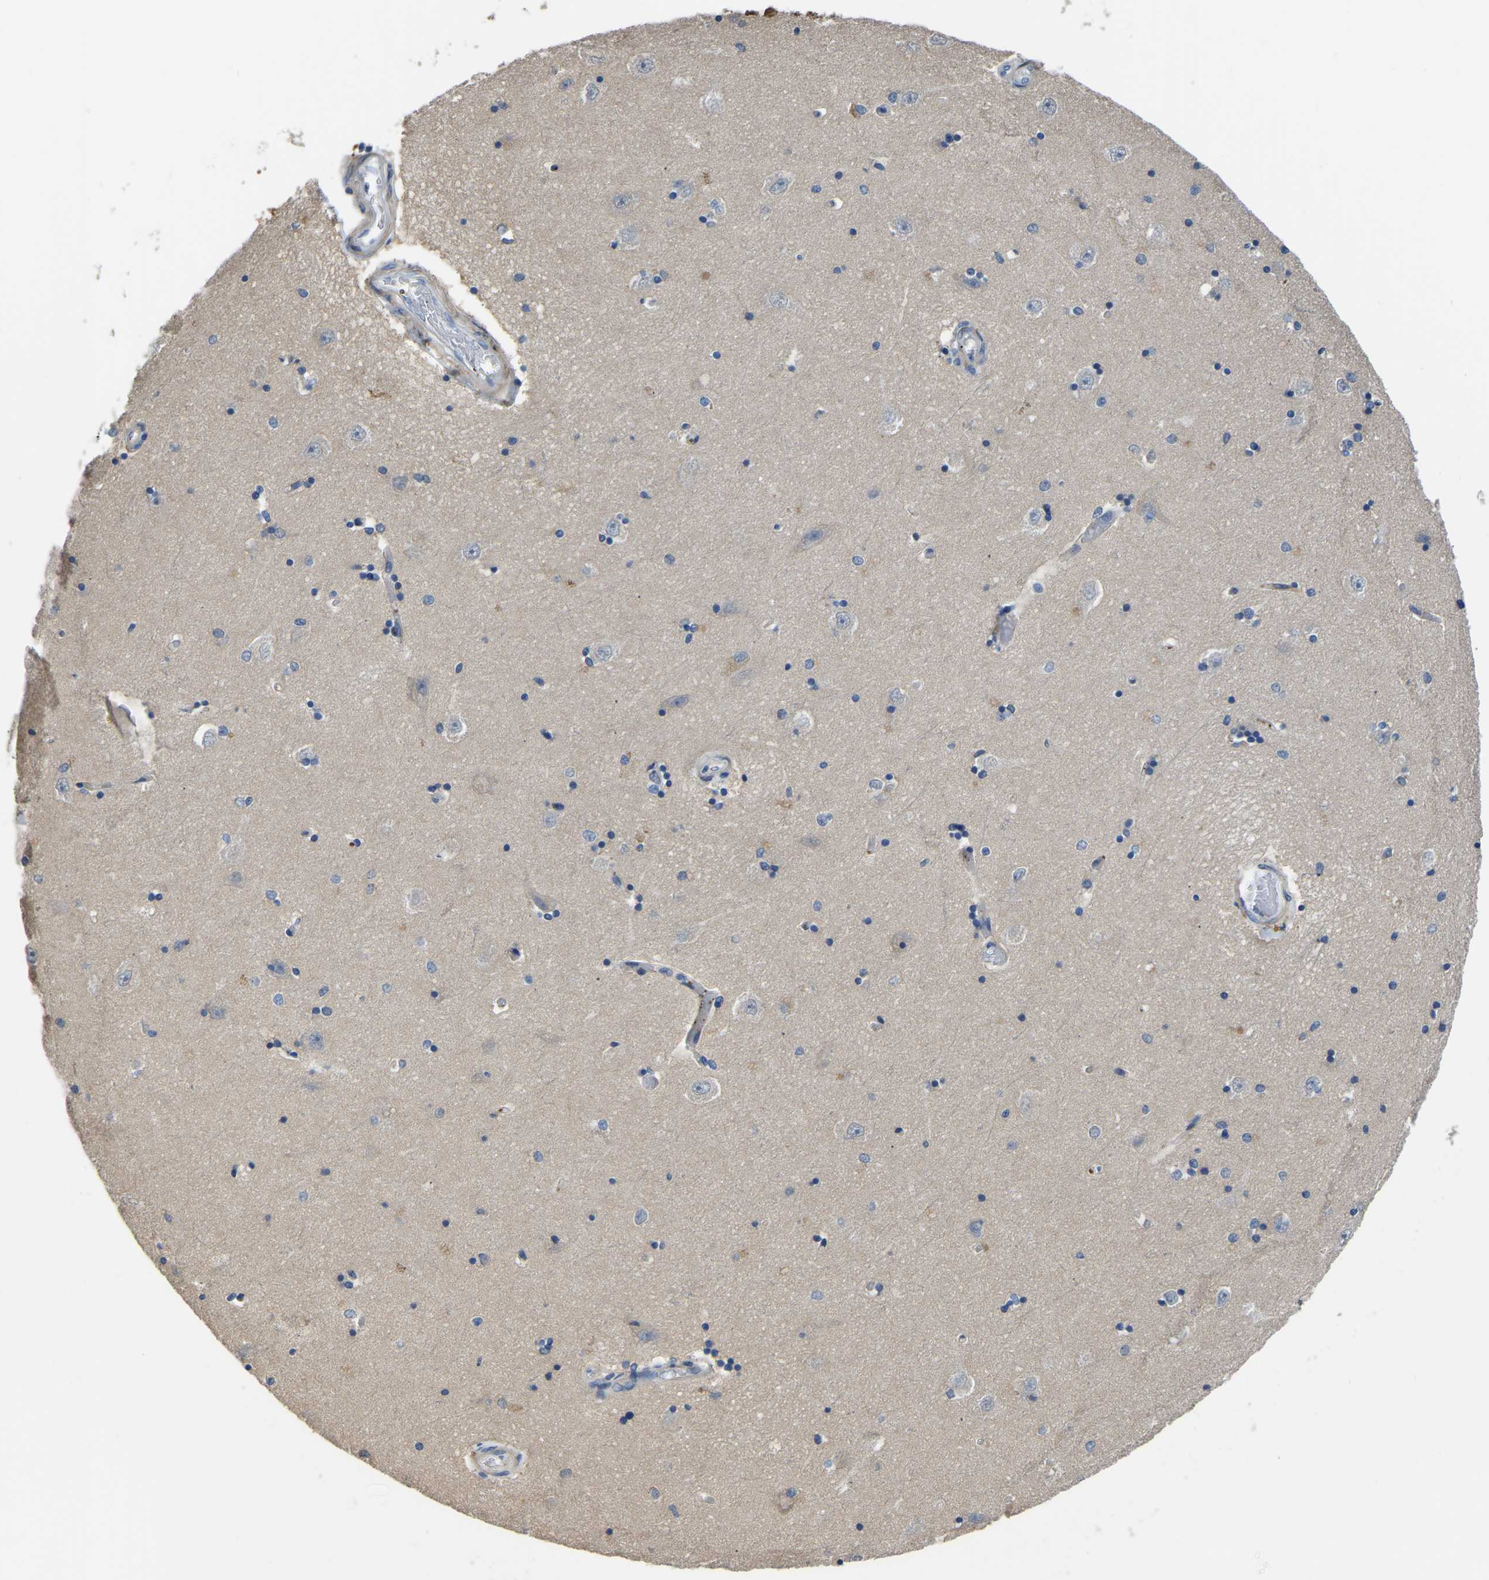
{"staining": {"intensity": "negative", "quantity": "none", "location": "none"}, "tissue": "hippocampus", "cell_type": "Glial cells", "image_type": "normal", "snomed": [{"axis": "morphology", "description": "Normal tissue, NOS"}, {"axis": "topography", "description": "Hippocampus"}], "caption": "A high-resolution histopathology image shows immunohistochemistry (IHC) staining of benign hippocampus, which shows no significant expression in glial cells.", "gene": "HIGD2B", "patient": {"sex": "male", "age": 45}}